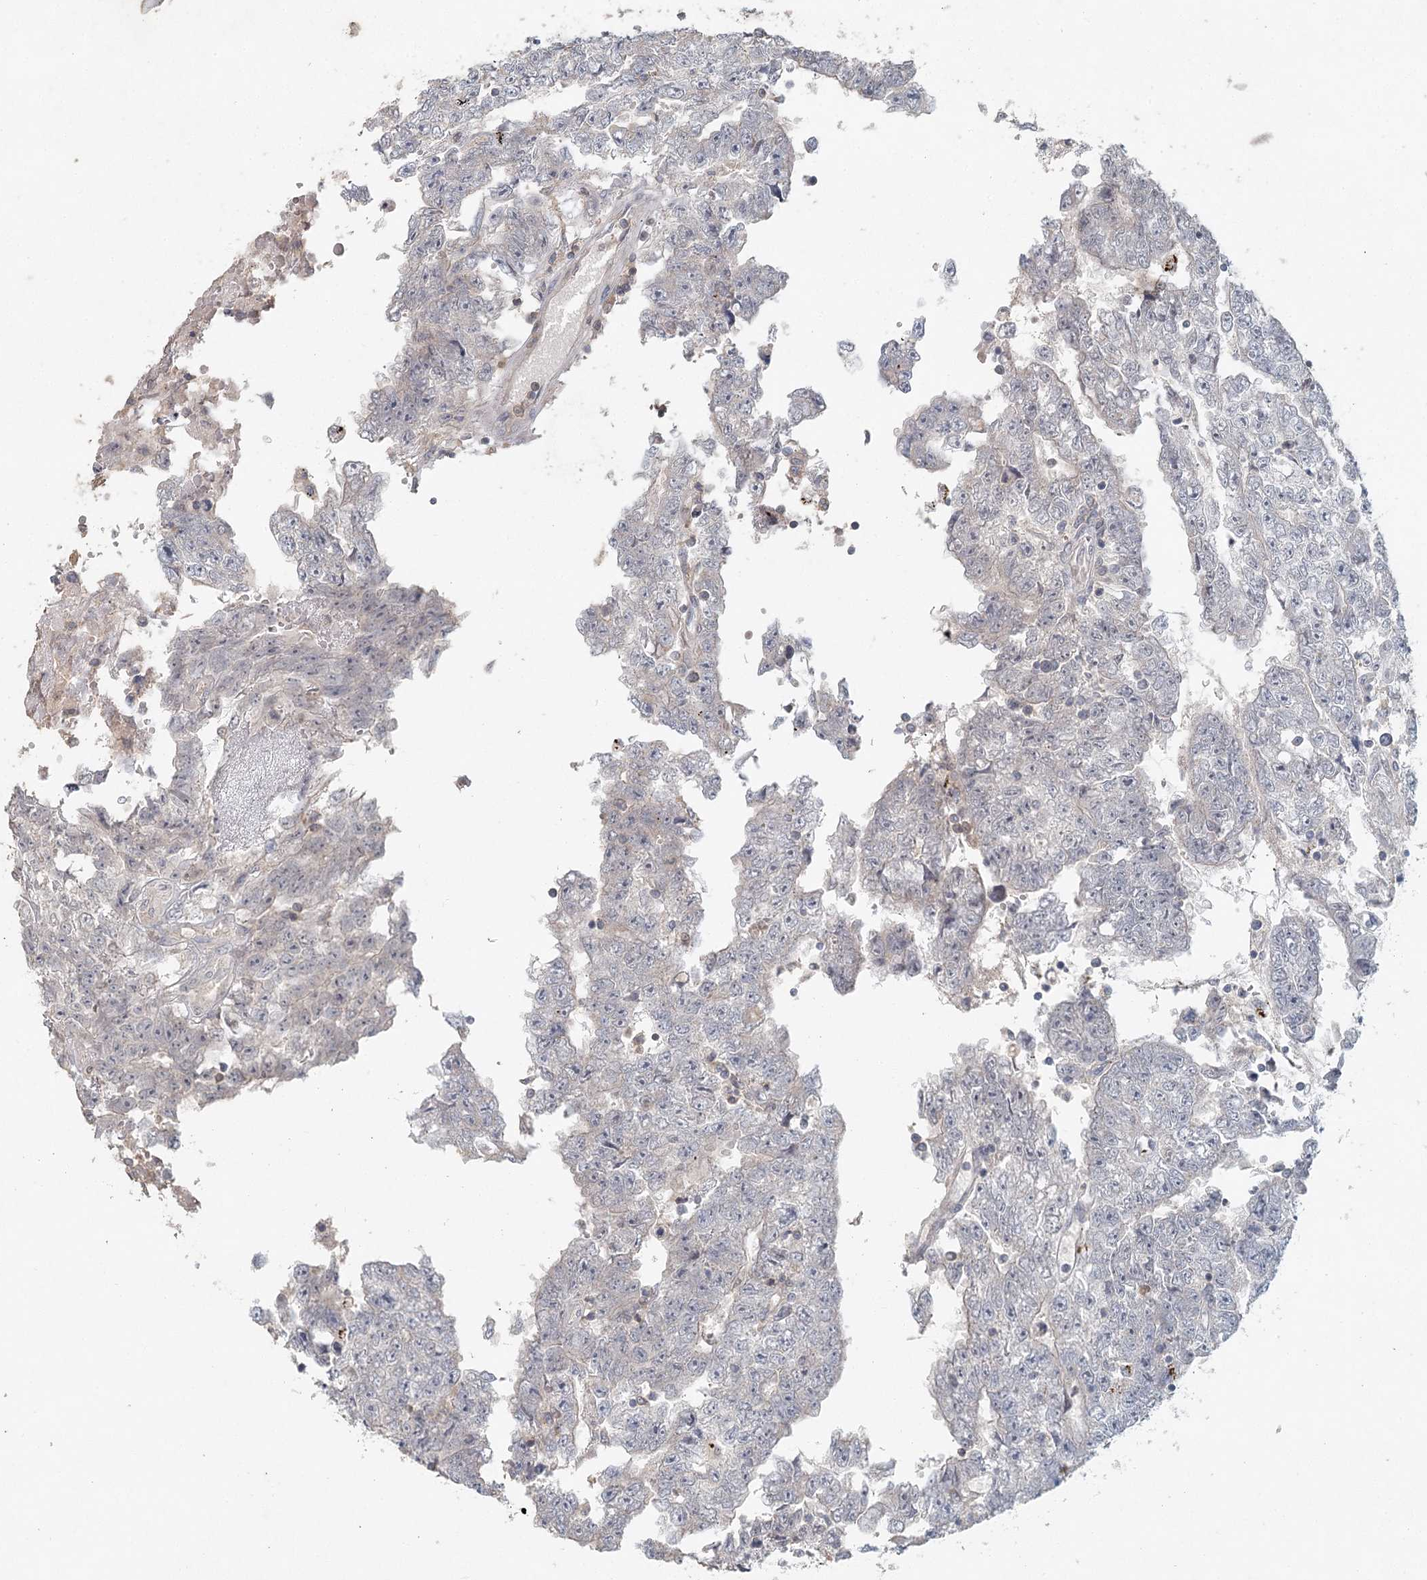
{"staining": {"intensity": "negative", "quantity": "none", "location": "none"}, "tissue": "testis cancer", "cell_type": "Tumor cells", "image_type": "cancer", "snomed": [{"axis": "morphology", "description": "Carcinoma, Embryonal, NOS"}, {"axis": "topography", "description": "Testis"}], "caption": "Testis embryonal carcinoma was stained to show a protein in brown. There is no significant positivity in tumor cells.", "gene": "ADK", "patient": {"sex": "male", "age": 25}}